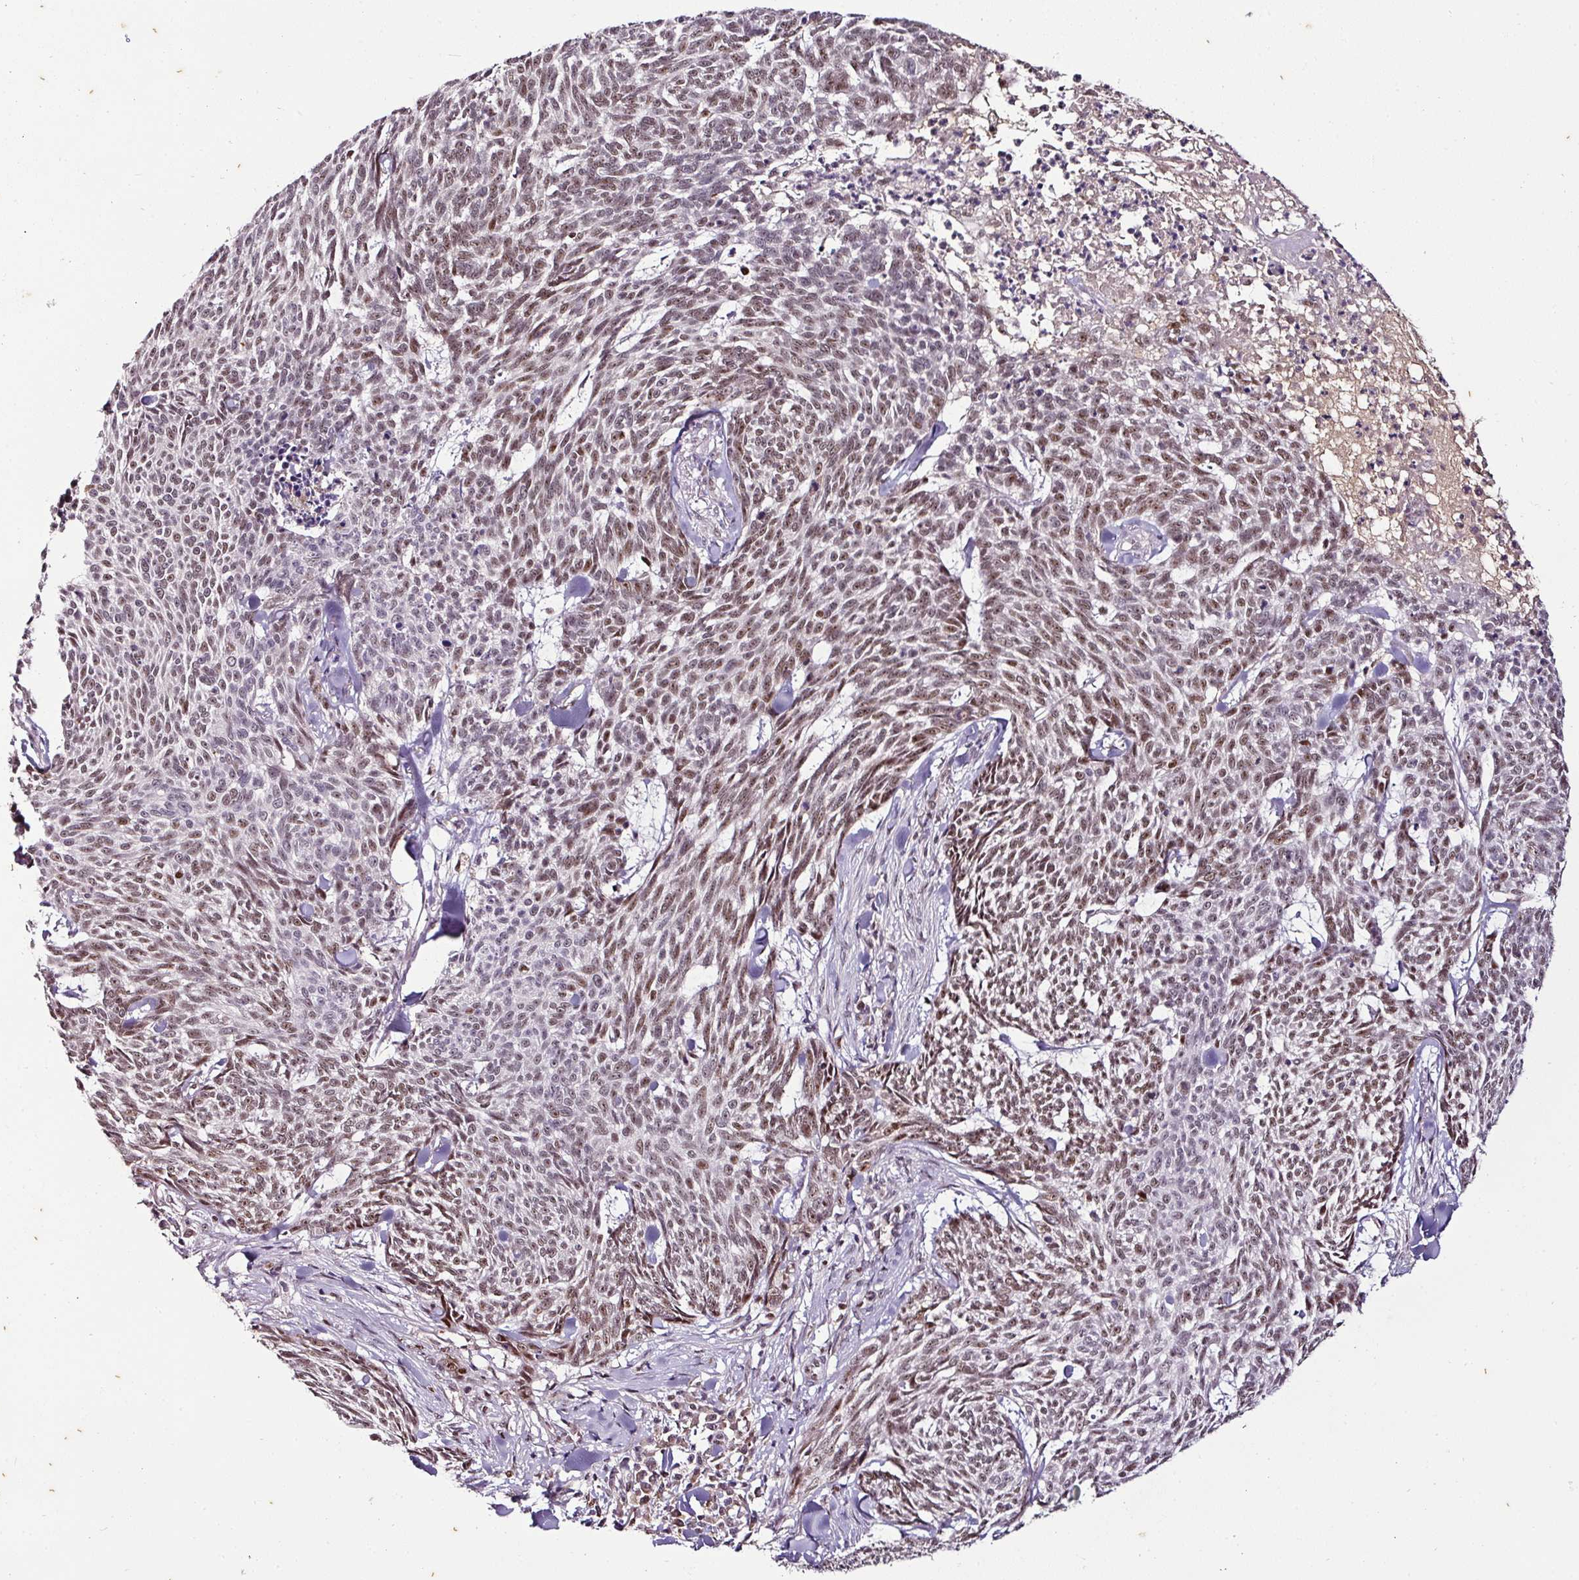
{"staining": {"intensity": "moderate", "quantity": ">75%", "location": "nuclear"}, "tissue": "skin cancer", "cell_type": "Tumor cells", "image_type": "cancer", "snomed": [{"axis": "morphology", "description": "Basal cell carcinoma"}, {"axis": "topography", "description": "Skin"}], "caption": "Immunohistochemistry of skin cancer (basal cell carcinoma) reveals medium levels of moderate nuclear positivity in about >75% of tumor cells.", "gene": "KLF16", "patient": {"sex": "female", "age": 93}}